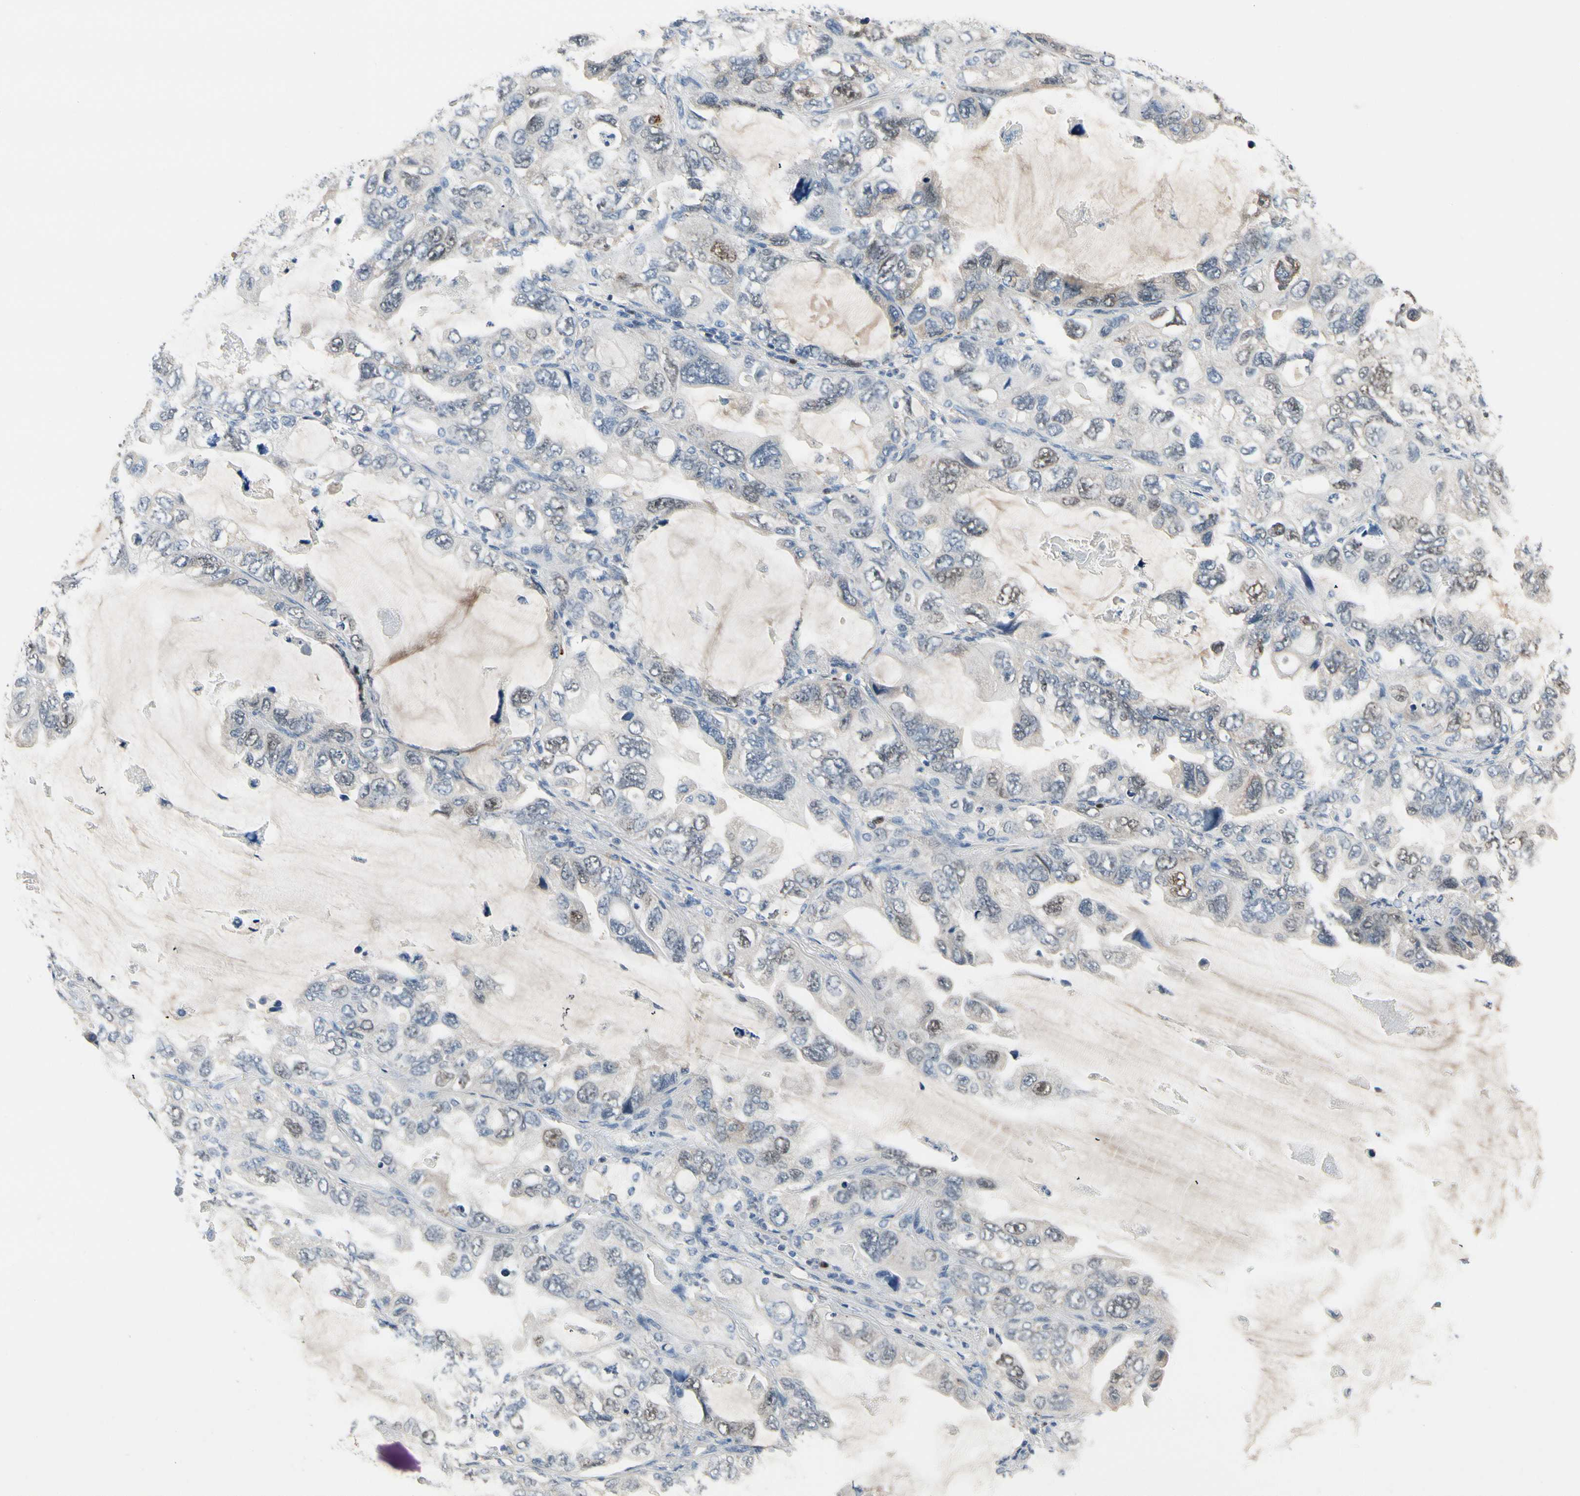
{"staining": {"intensity": "weak", "quantity": "<25%", "location": "nuclear"}, "tissue": "lung cancer", "cell_type": "Tumor cells", "image_type": "cancer", "snomed": [{"axis": "morphology", "description": "Squamous cell carcinoma, NOS"}, {"axis": "topography", "description": "Lung"}], "caption": "Immunohistochemical staining of lung cancer (squamous cell carcinoma) reveals no significant staining in tumor cells. (DAB immunohistochemistry (IHC), high magnification).", "gene": "ZKSCAN4", "patient": {"sex": "female", "age": 73}}